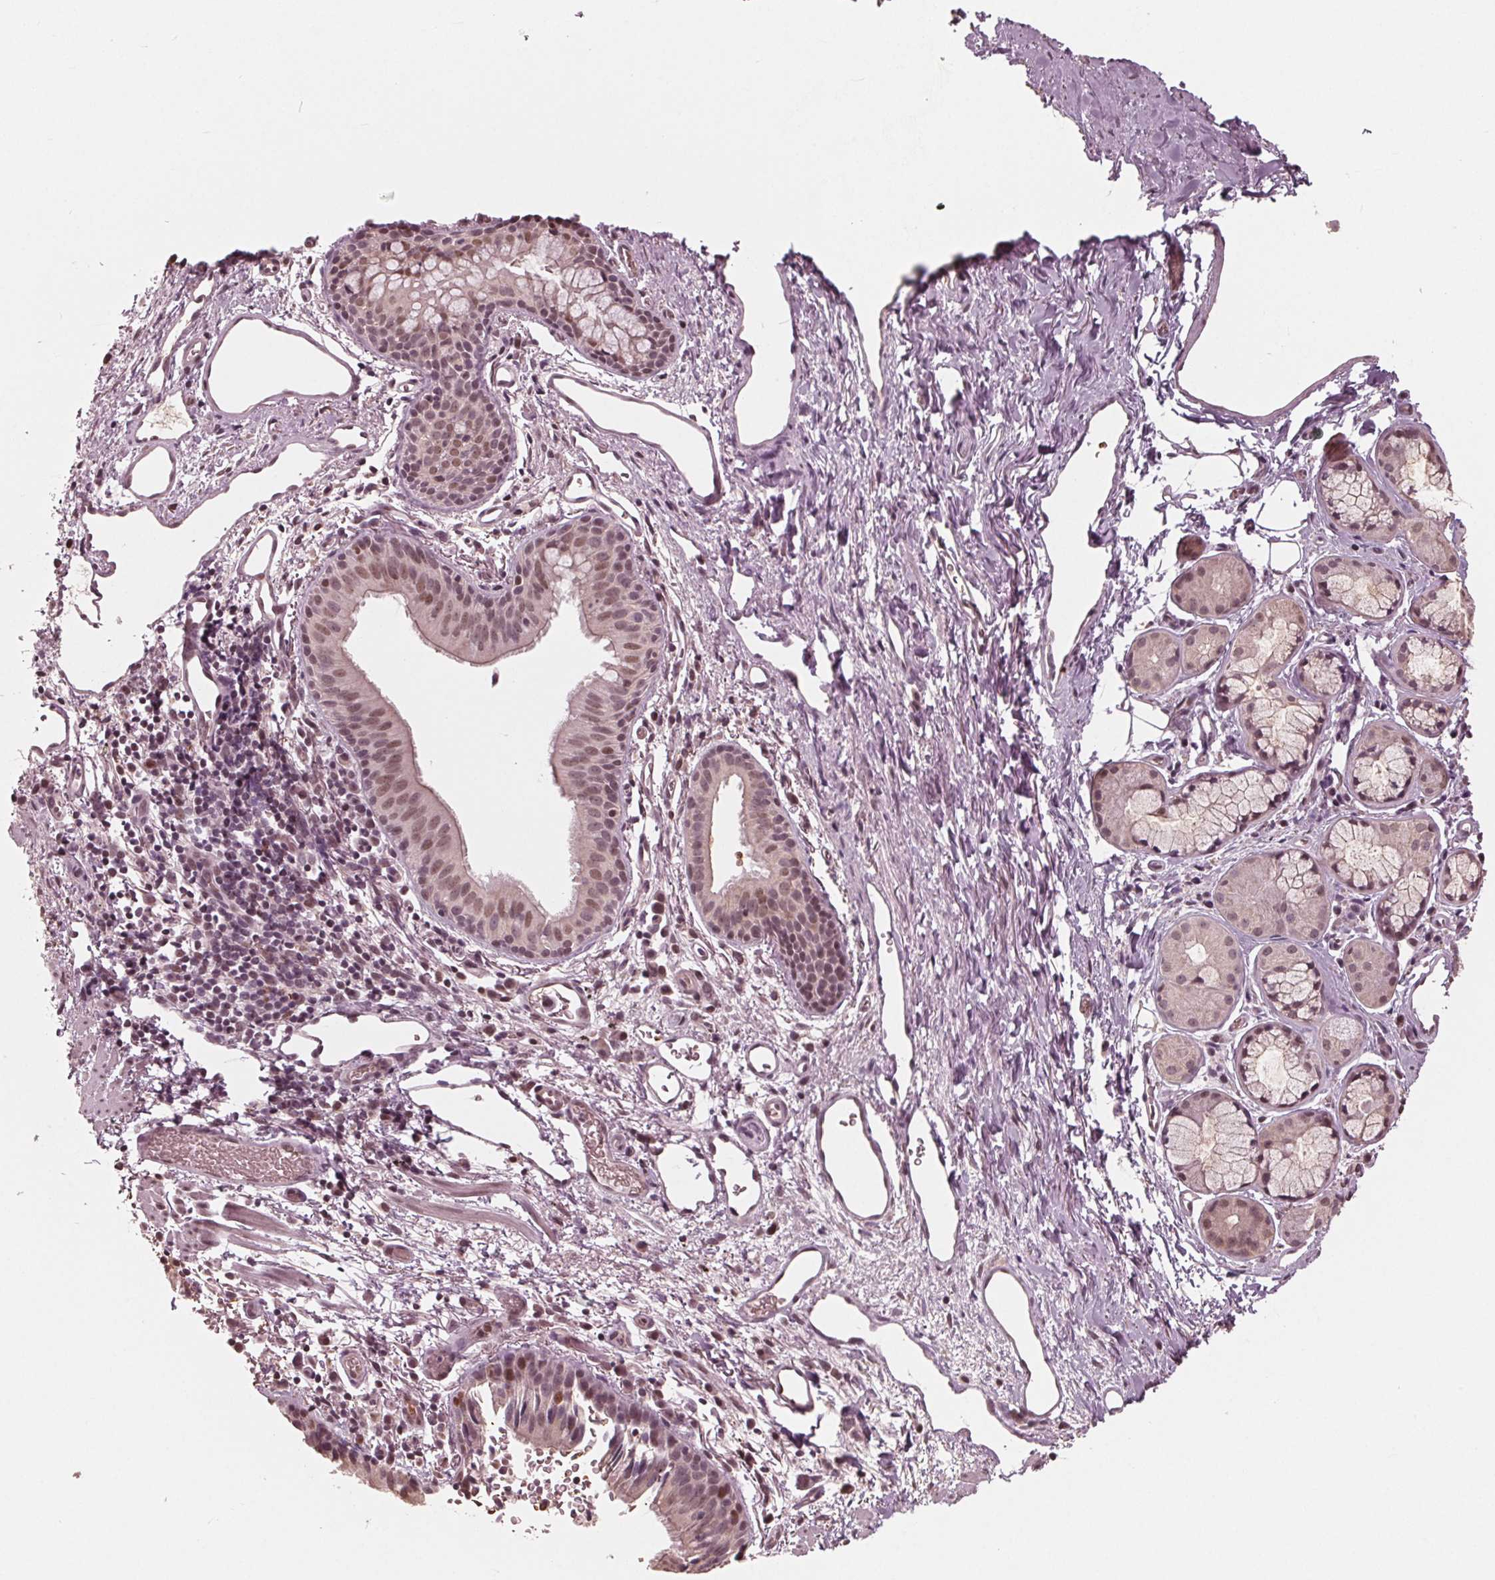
{"staining": {"intensity": "moderate", "quantity": ">75%", "location": "cytoplasmic/membranous,nuclear"}, "tissue": "bronchus", "cell_type": "Respiratory epithelial cells", "image_type": "normal", "snomed": [{"axis": "morphology", "description": "Normal tissue, NOS"}, {"axis": "morphology", "description": "Adenocarcinoma, NOS"}, {"axis": "topography", "description": "Bronchus"}], "caption": "Bronchus stained with a brown dye exhibits moderate cytoplasmic/membranous,nuclear positive positivity in about >75% of respiratory epithelial cells.", "gene": "HIRIP3", "patient": {"sex": "male", "age": 68}}